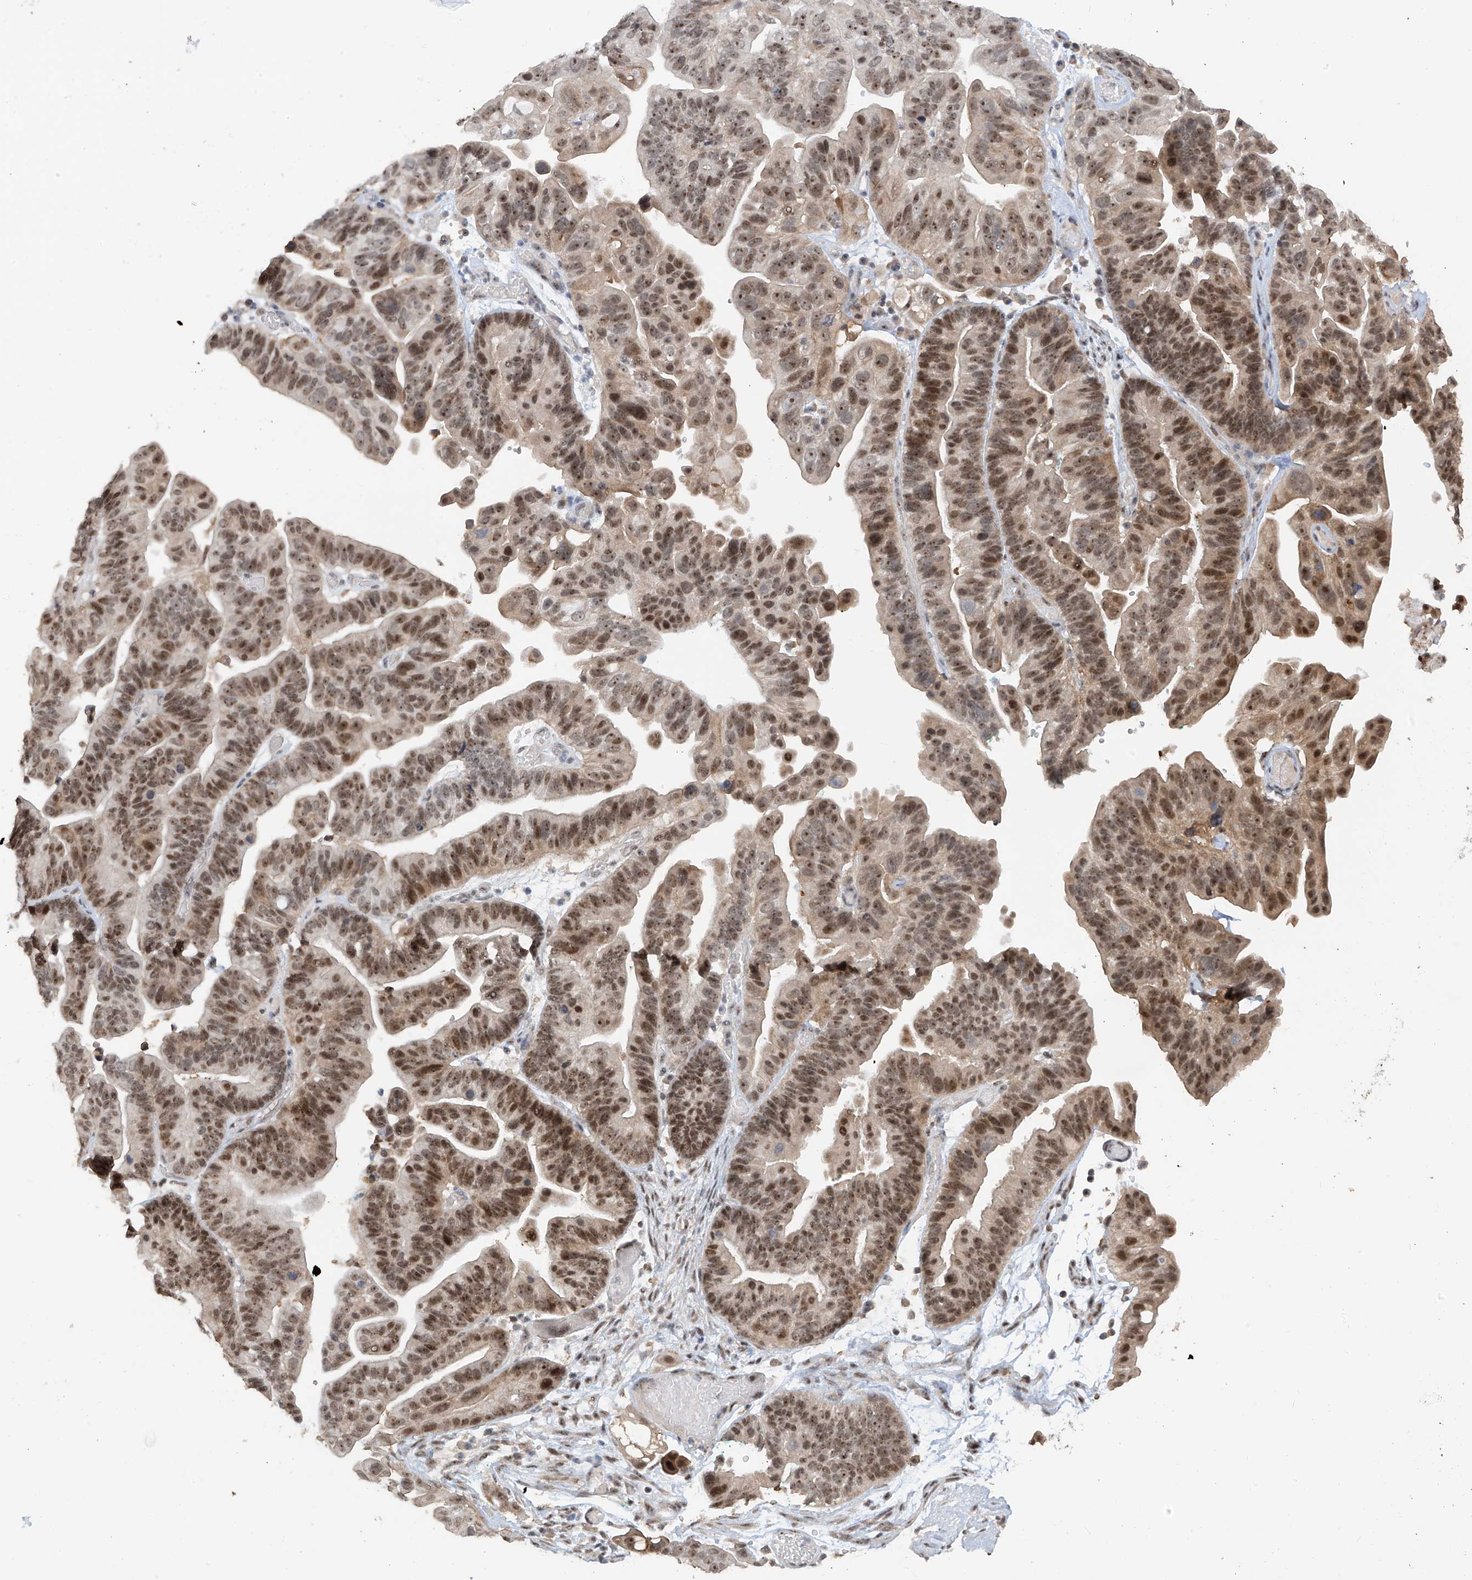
{"staining": {"intensity": "moderate", "quantity": ">75%", "location": "cytoplasmic/membranous,nuclear"}, "tissue": "ovarian cancer", "cell_type": "Tumor cells", "image_type": "cancer", "snomed": [{"axis": "morphology", "description": "Cystadenocarcinoma, serous, NOS"}, {"axis": "topography", "description": "Ovary"}], "caption": "This image shows immunohistochemistry (IHC) staining of ovarian serous cystadenocarcinoma, with medium moderate cytoplasmic/membranous and nuclear expression in approximately >75% of tumor cells.", "gene": "C1orf131", "patient": {"sex": "female", "age": 56}}